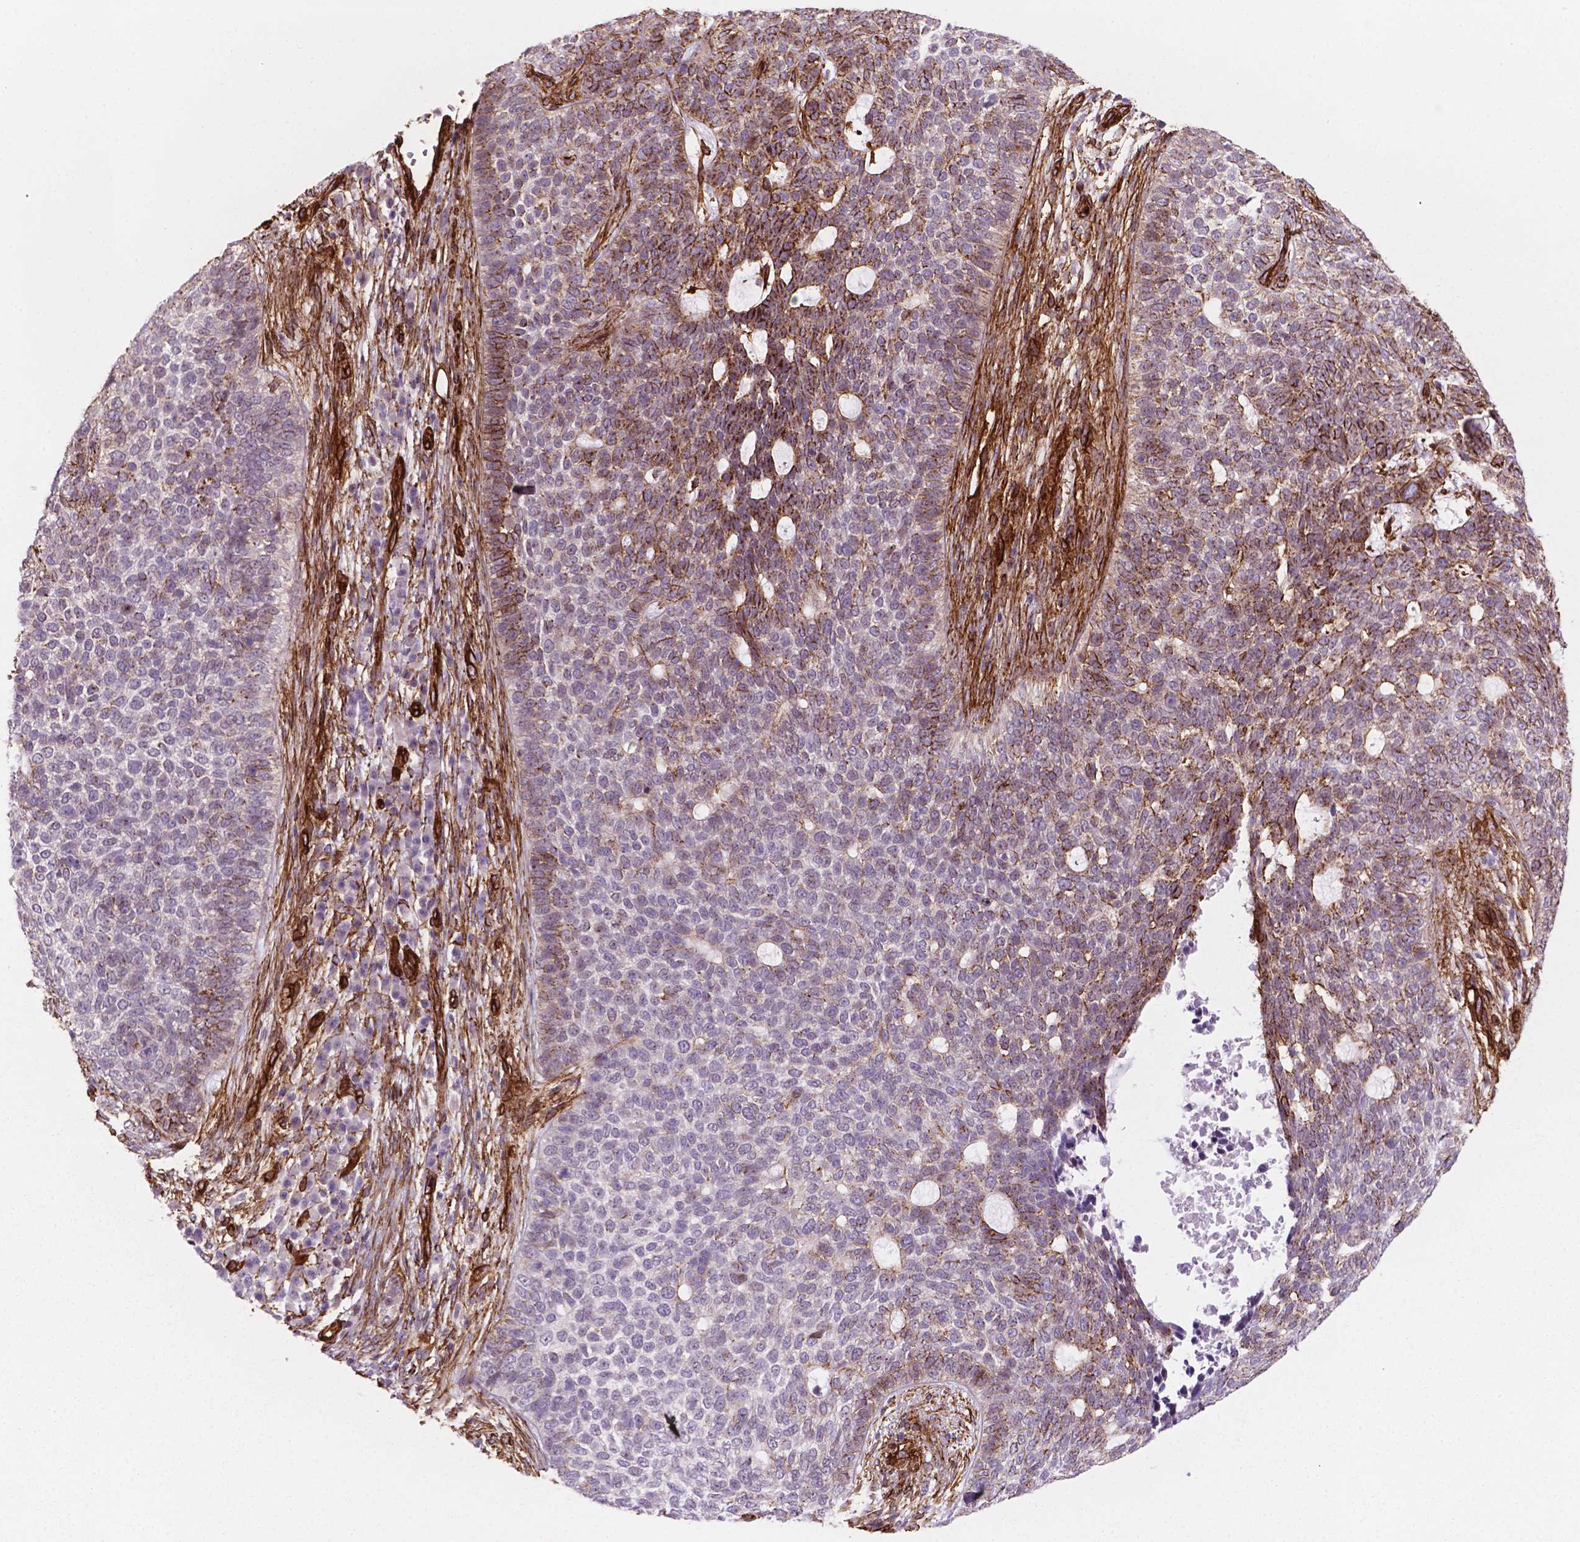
{"staining": {"intensity": "moderate", "quantity": "25%-75%", "location": "cytoplasmic/membranous"}, "tissue": "skin cancer", "cell_type": "Tumor cells", "image_type": "cancer", "snomed": [{"axis": "morphology", "description": "Basal cell carcinoma"}, {"axis": "topography", "description": "Skin"}], "caption": "A photomicrograph of basal cell carcinoma (skin) stained for a protein shows moderate cytoplasmic/membranous brown staining in tumor cells.", "gene": "EGFL8", "patient": {"sex": "female", "age": 69}}